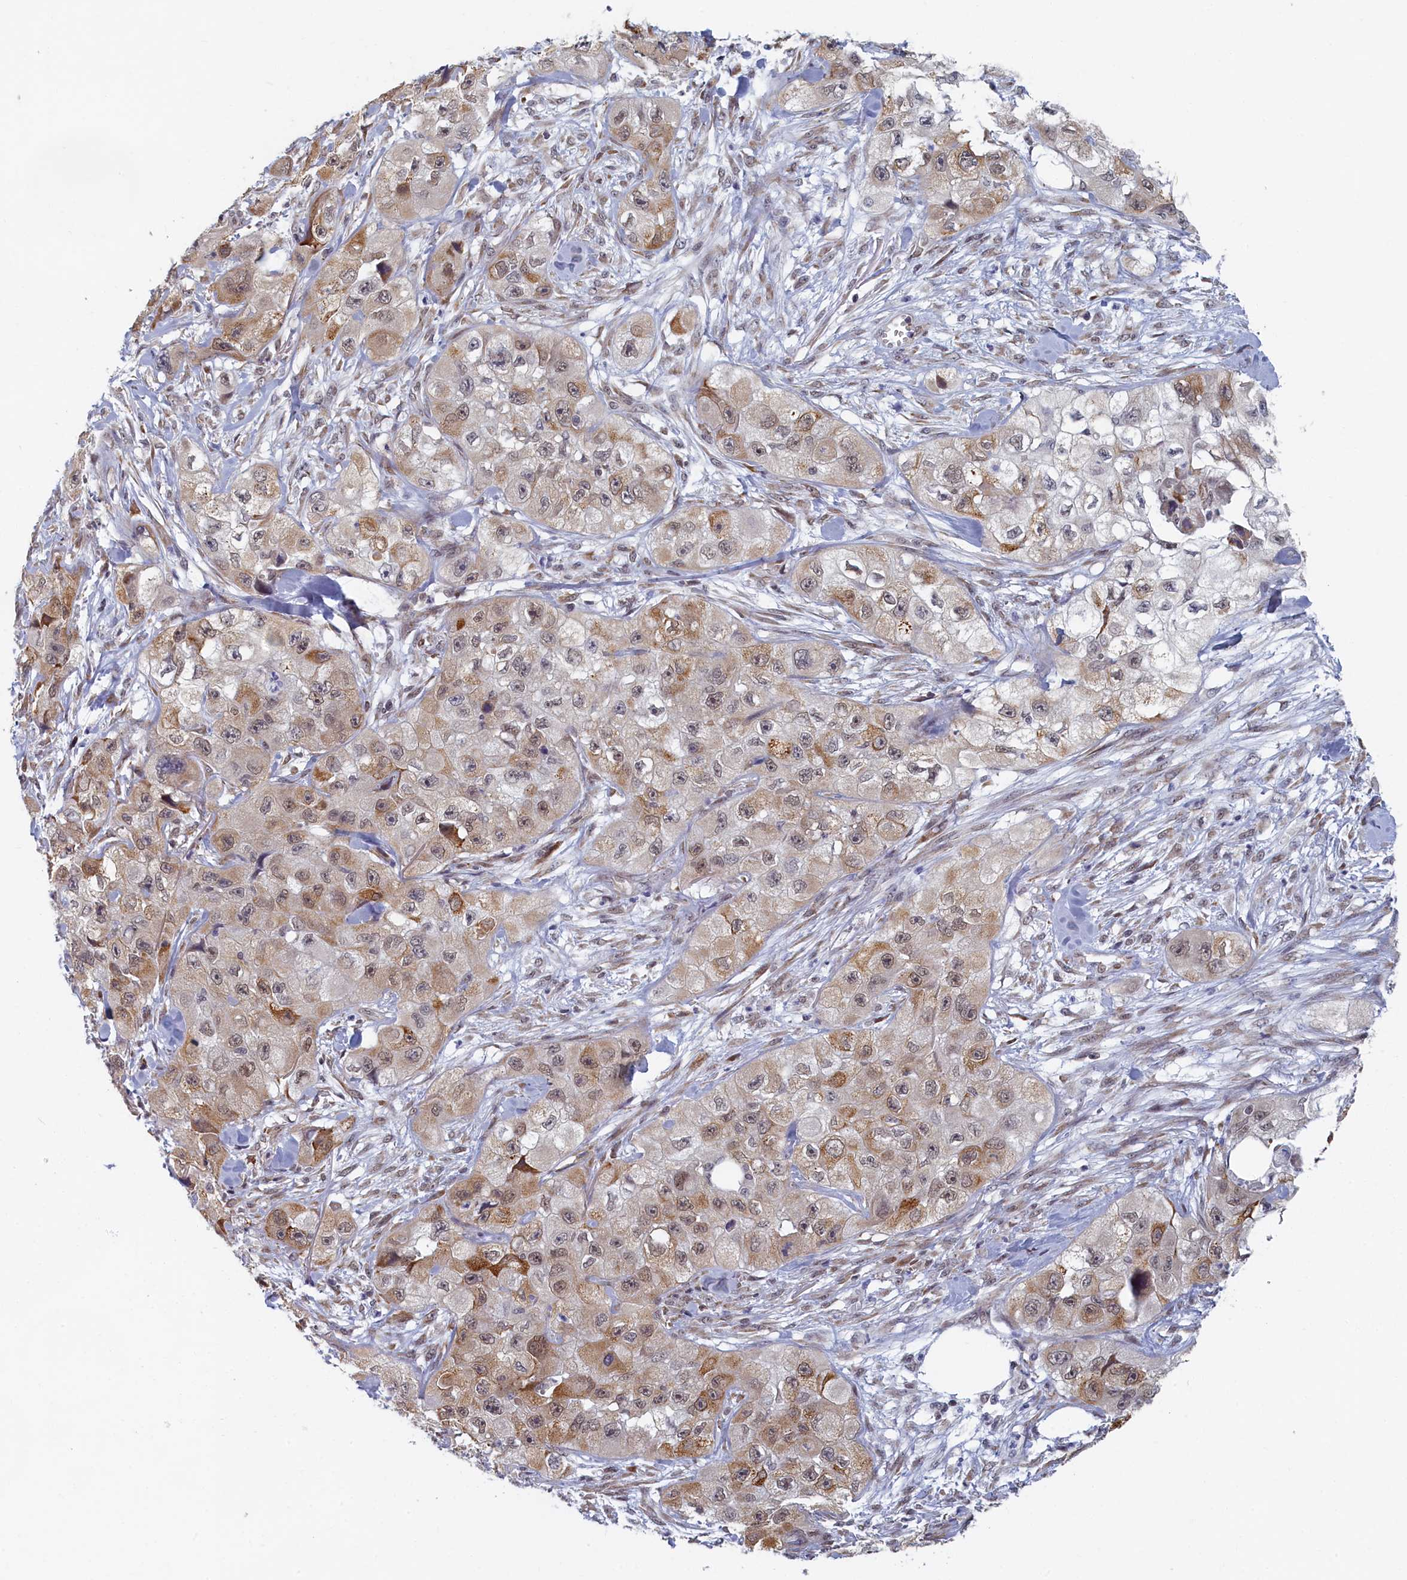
{"staining": {"intensity": "moderate", "quantity": "25%-75%", "location": "cytoplasmic/membranous"}, "tissue": "skin cancer", "cell_type": "Tumor cells", "image_type": "cancer", "snomed": [{"axis": "morphology", "description": "Squamous cell carcinoma, NOS"}, {"axis": "topography", "description": "Skin"}, {"axis": "topography", "description": "Subcutis"}], "caption": "Skin cancer (squamous cell carcinoma) was stained to show a protein in brown. There is medium levels of moderate cytoplasmic/membranous expression in approximately 25%-75% of tumor cells. (DAB IHC, brown staining for protein, blue staining for nuclei).", "gene": "DNAJC17", "patient": {"sex": "male", "age": 73}}